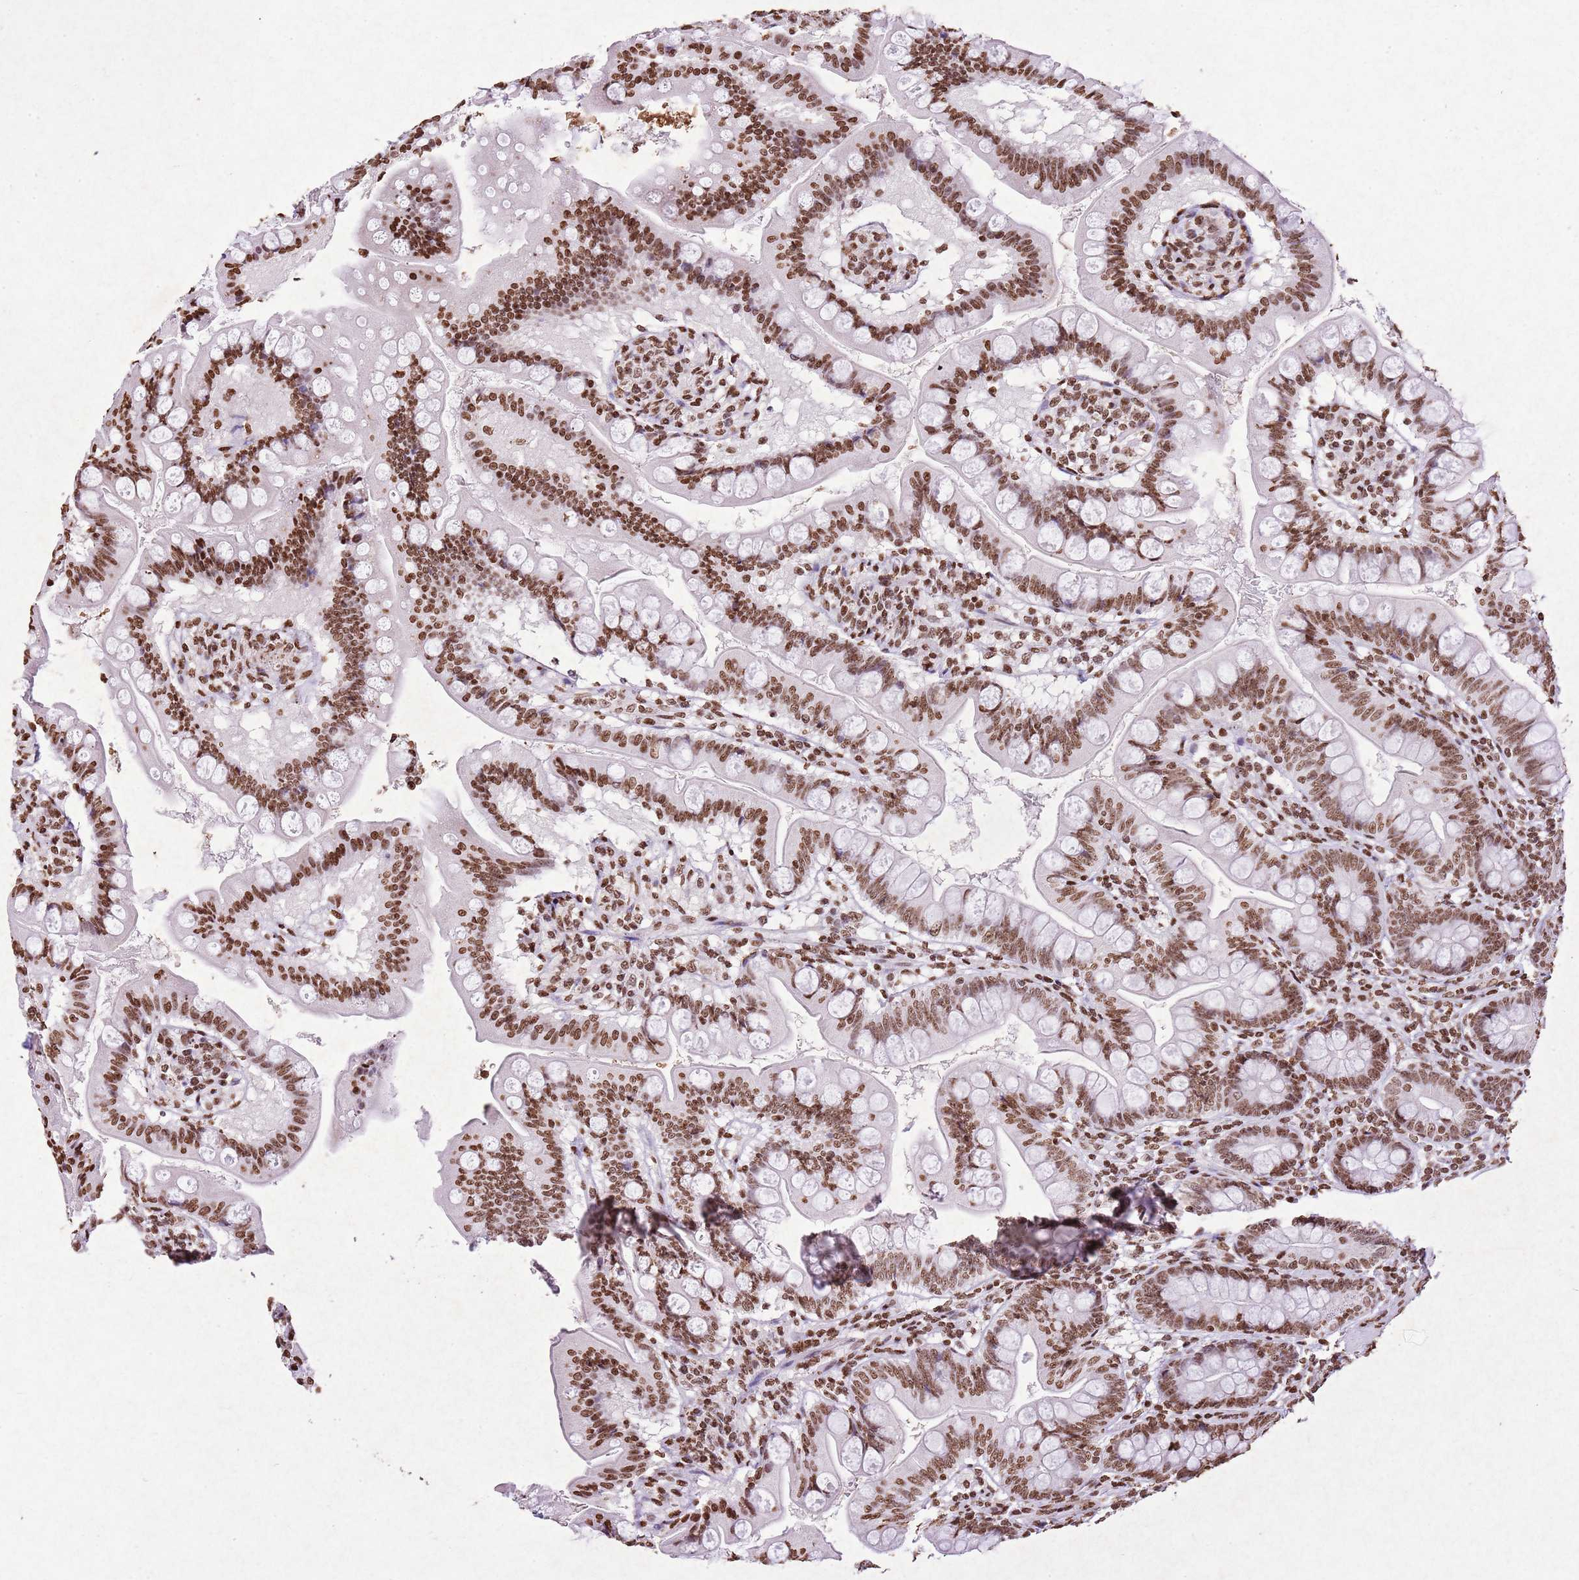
{"staining": {"intensity": "moderate", "quantity": ">75%", "location": "nuclear"}, "tissue": "small intestine", "cell_type": "Glandular cells", "image_type": "normal", "snomed": [{"axis": "morphology", "description": "Normal tissue, NOS"}, {"axis": "topography", "description": "Small intestine"}], "caption": "This is a histology image of immunohistochemistry (IHC) staining of unremarkable small intestine, which shows moderate staining in the nuclear of glandular cells.", "gene": "BMAL1", "patient": {"sex": "male", "age": 7}}